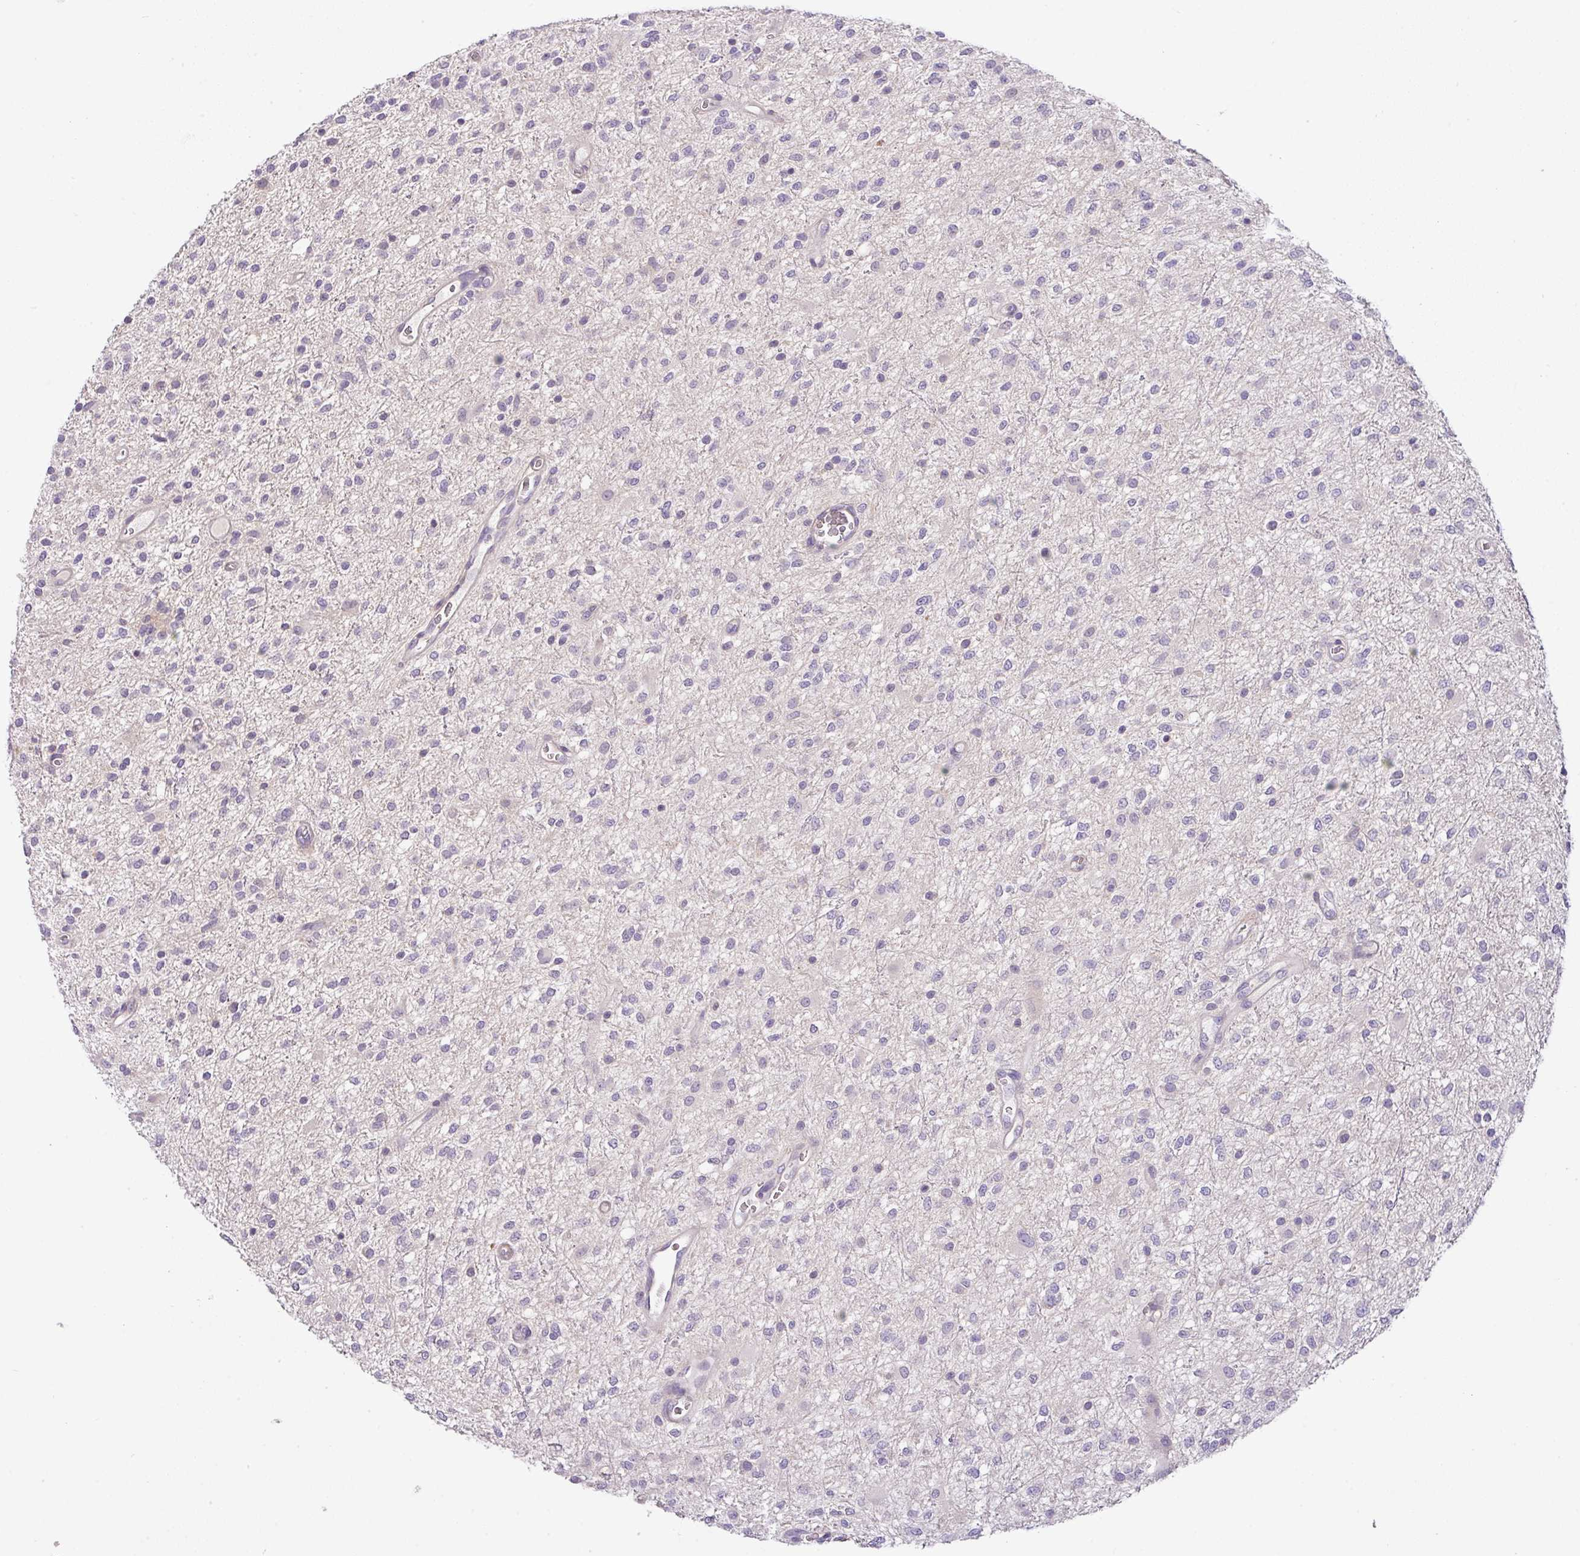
{"staining": {"intensity": "negative", "quantity": "none", "location": "none"}, "tissue": "glioma", "cell_type": "Tumor cells", "image_type": "cancer", "snomed": [{"axis": "morphology", "description": "Glioma, malignant, Low grade"}, {"axis": "topography", "description": "Cerebellum"}], "caption": "This photomicrograph is of glioma stained with immunohistochemistry (IHC) to label a protein in brown with the nuclei are counter-stained blue. There is no staining in tumor cells.", "gene": "HOXC13", "patient": {"sex": "female", "age": 5}}